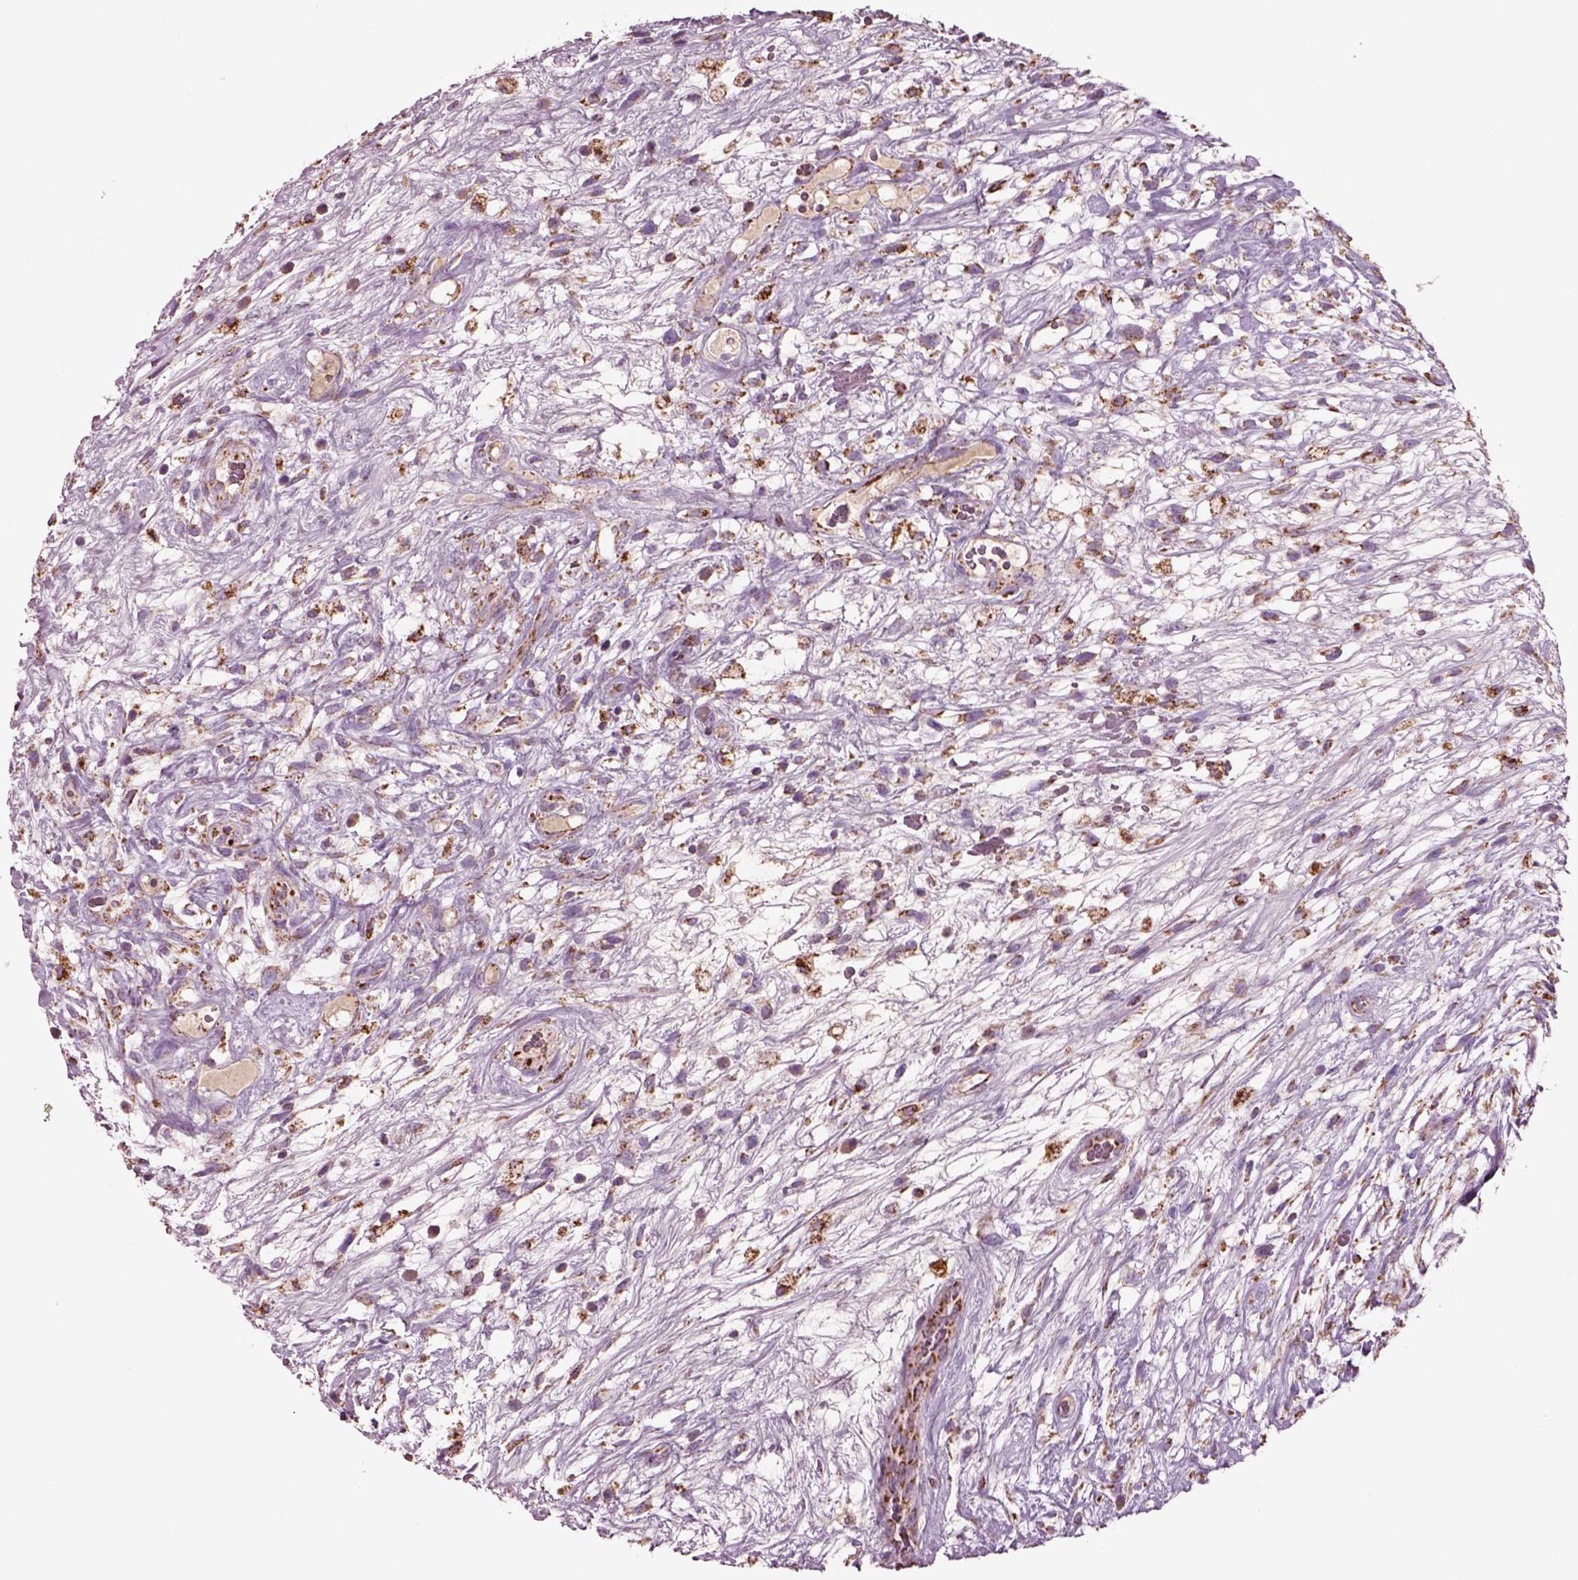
{"staining": {"intensity": "moderate", "quantity": ">75%", "location": "cytoplasmic/membranous"}, "tissue": "testis cancer", "cell_type": "Tumor cells", "image_type": "cancer", "snomed": [{"axis": "morphology", "description": "Normal tissue, NOS"}, {"axis": "morphology", "description": "Carcinoma, Embryonal, NOS"}, {"axis": "topography", "description": "Testis"}], "caption": "A brown stain labels moderate cytoplasmic/membranous staining of a protein in human testis cancer (embryonal carcinoma) tumor cells.", "gene": "SLC25A24", "patient": {"sex": "male", "age": 32}}